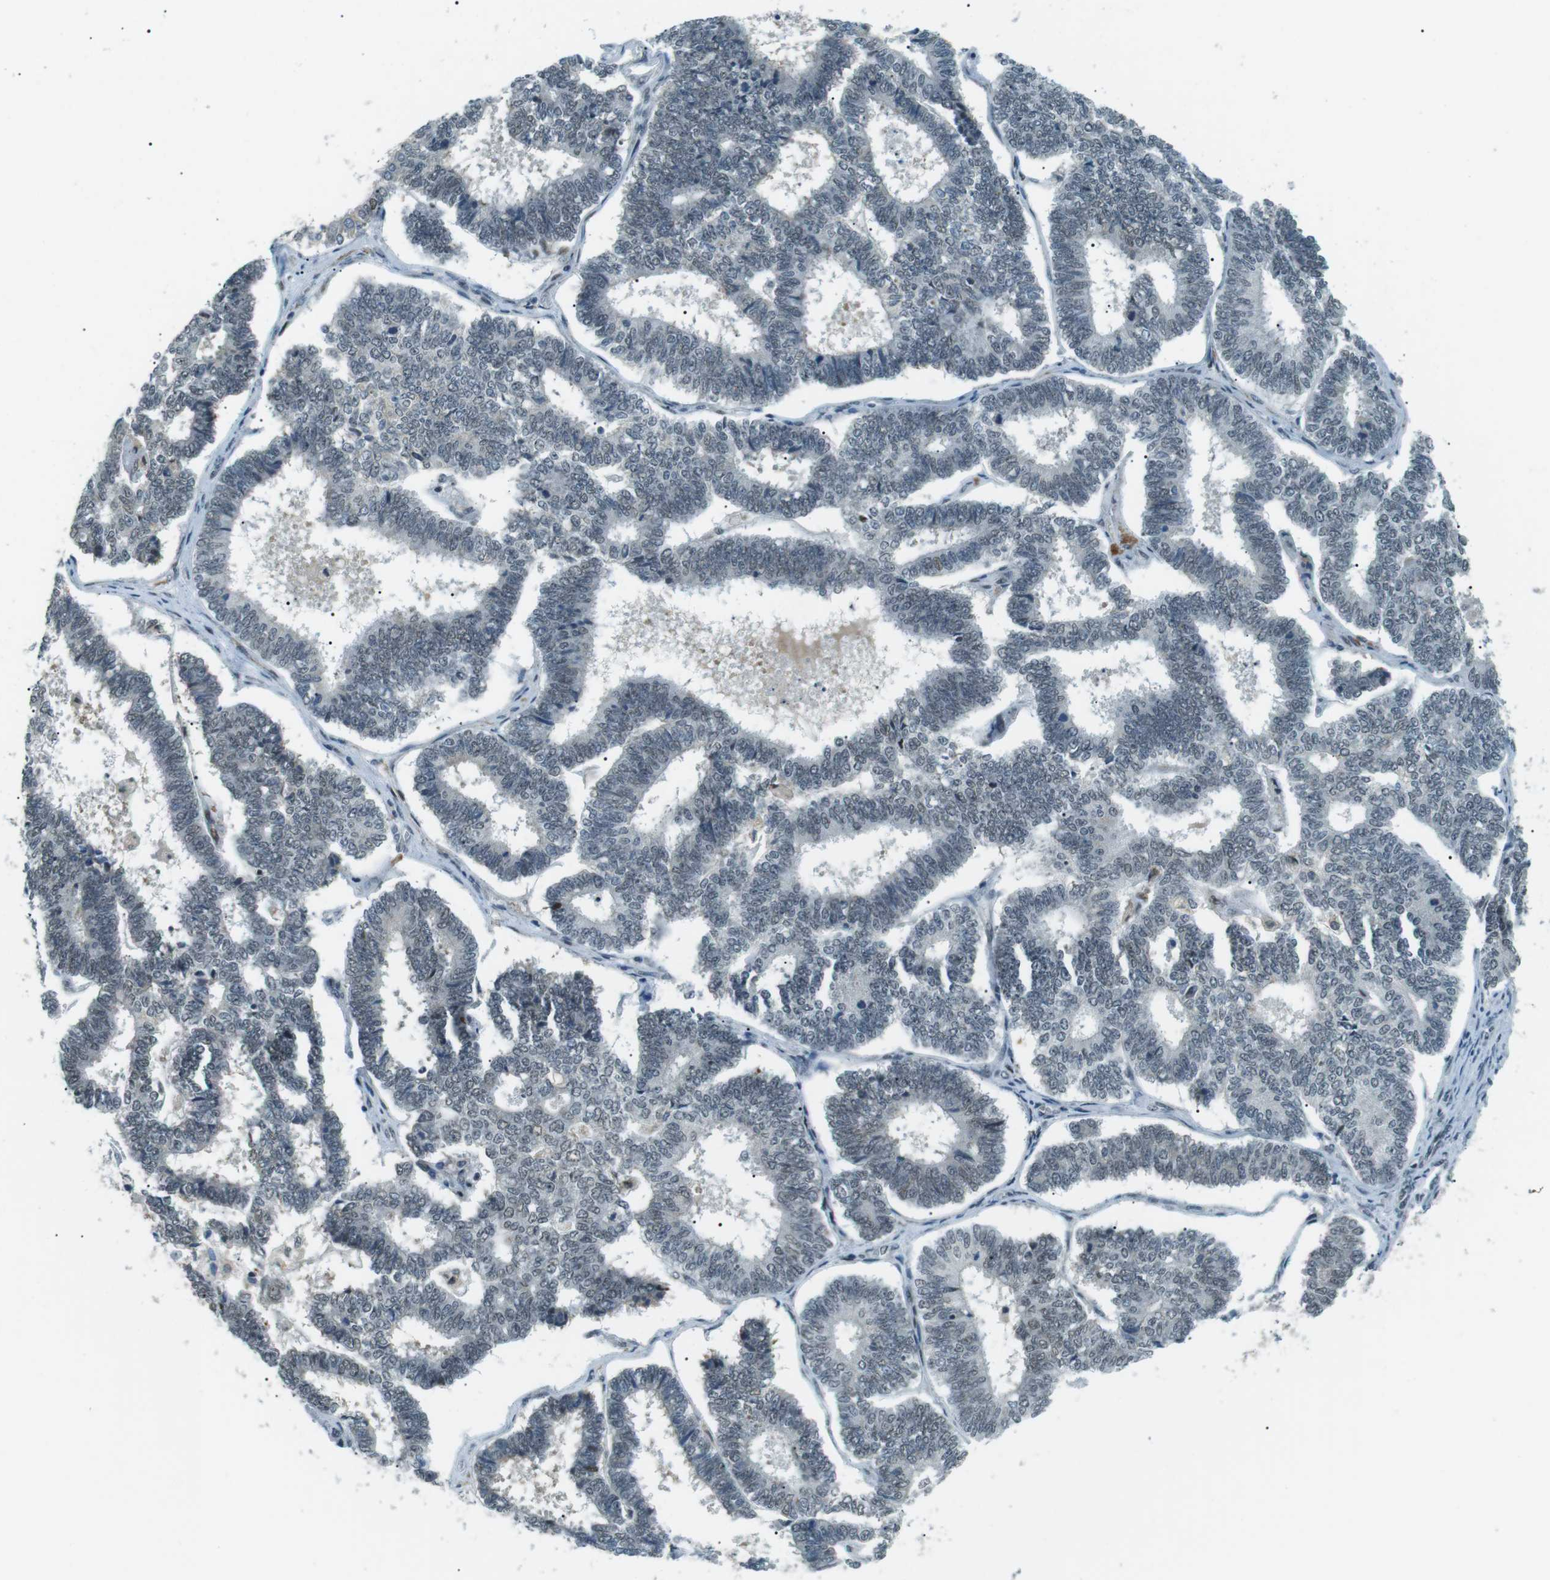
{"staining": {"intensity": "negative", "quantity": "none", "location": "none"}, "tissue": "endometrial cancer", "cell_type": "Tumor cells", "image_type": "cancer", "snomed": [{"axis": "morphology", "description": "Adenocarcinoma, NOS"}, {"axis": "topography", "description": "Endometrium"}], "caption": "IHC of human endometrial adenocarcinoma demonstrates no expression in tumor cells. (Brightfield microscopy of DAB (3,3'-diaminobenzidine) immunohistochemistry (IHC) at high magnification).", "gene": "PJA1", "patient": {"sex": "female", "age": 70}}